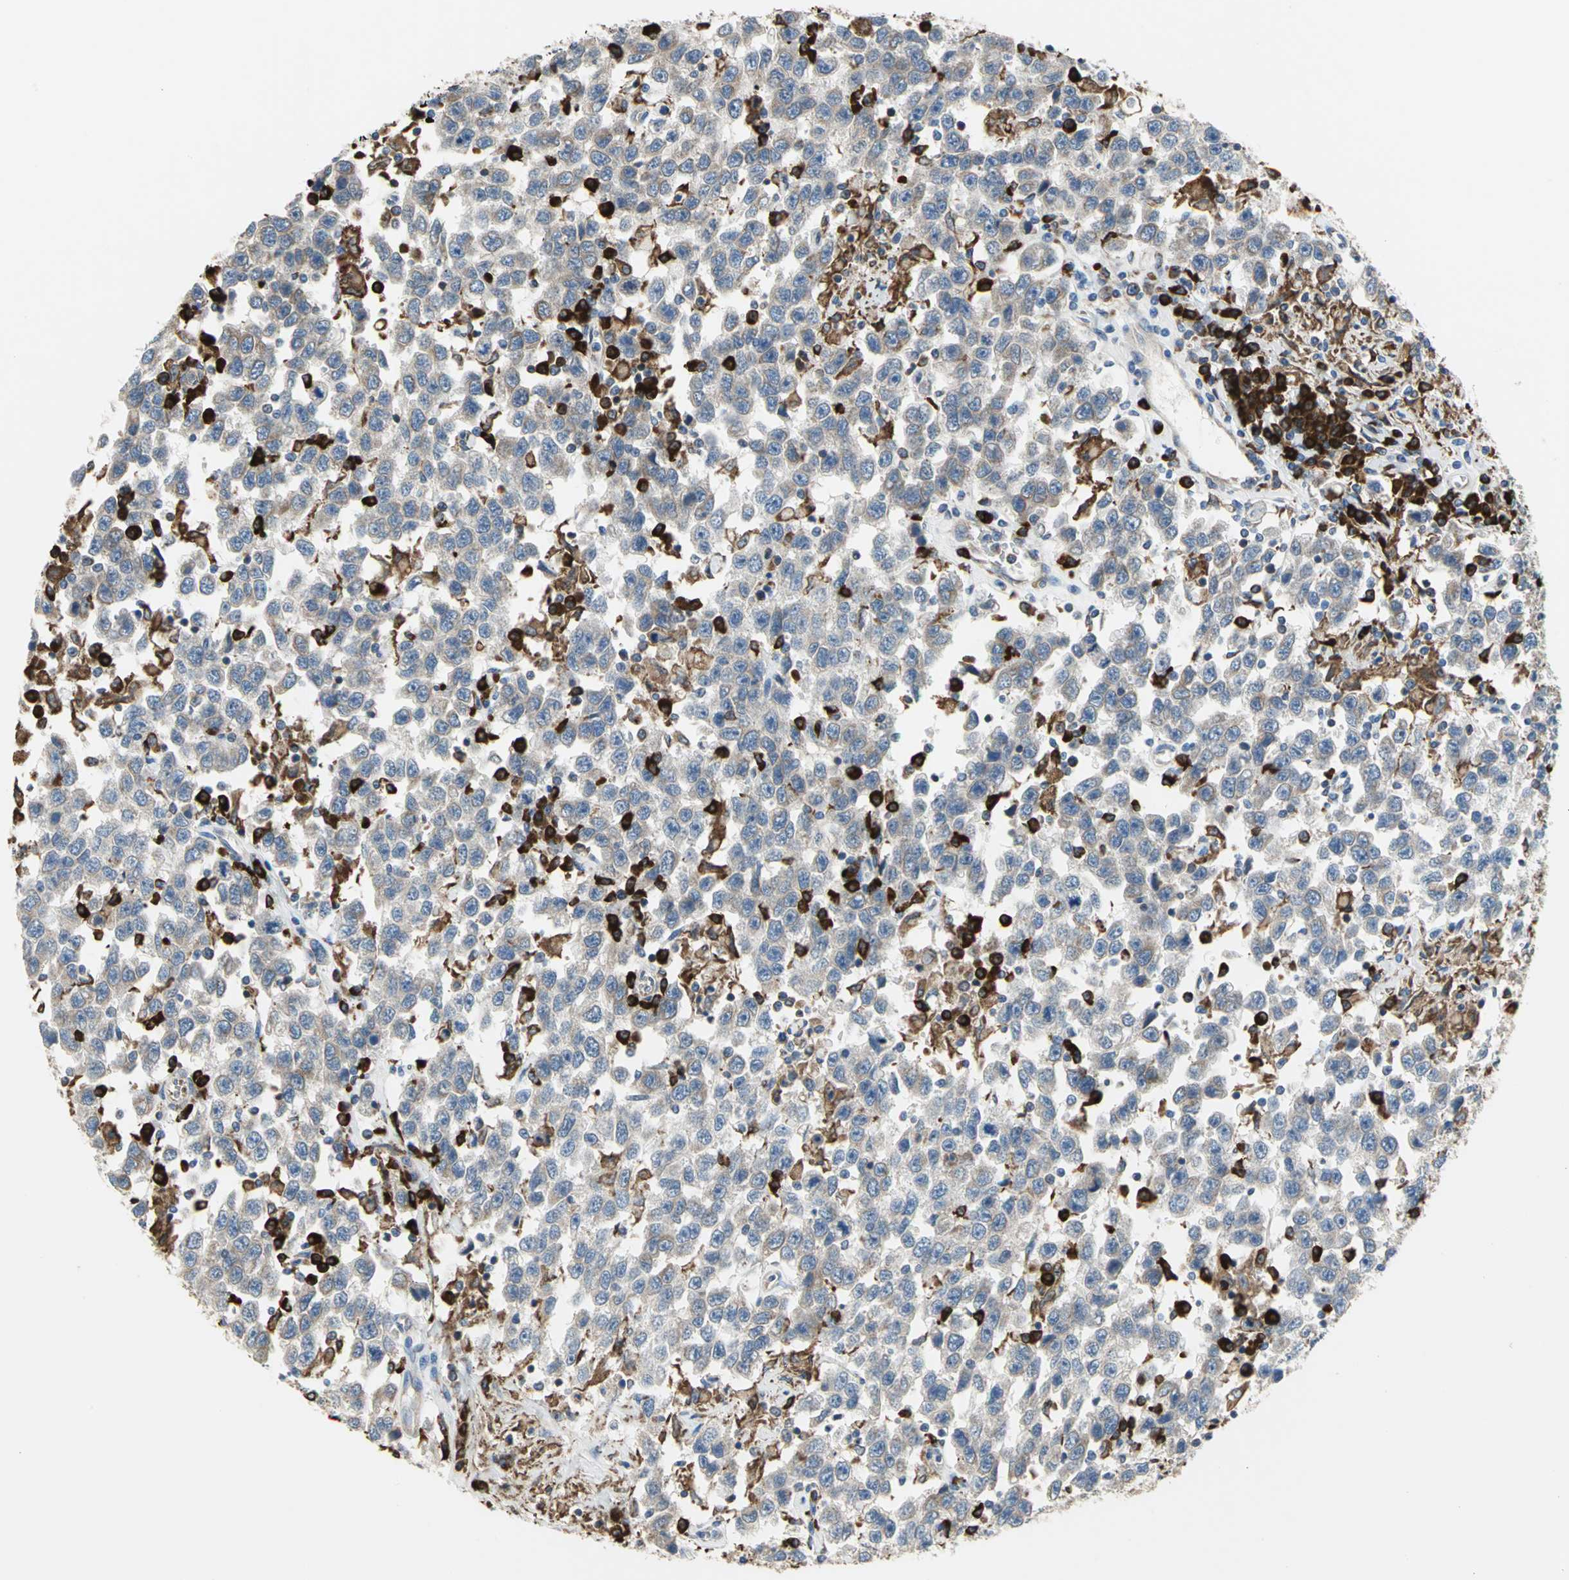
{"staining": {"intensity": "weak", "quantity": "25%-75%", "location": "cytoplasmic/membranous"}, "tissue": "testis cancer", "cell_type": "Tumor cells", "image_type": "cancer", "snomed": [{"axis": "morphology", "description": "Seminoma, NOS"}, {"axis": "topography", "description": "Testis"}], "caption": "Protein expression by immunohistochemistry (IHC) exhibits weak cytoplasmic/membranous staining in about 25%-75% of tumor cells in testis seminoma.", "gene": "SDF2L1", "patient": {"sex": "male", "age": 41}}